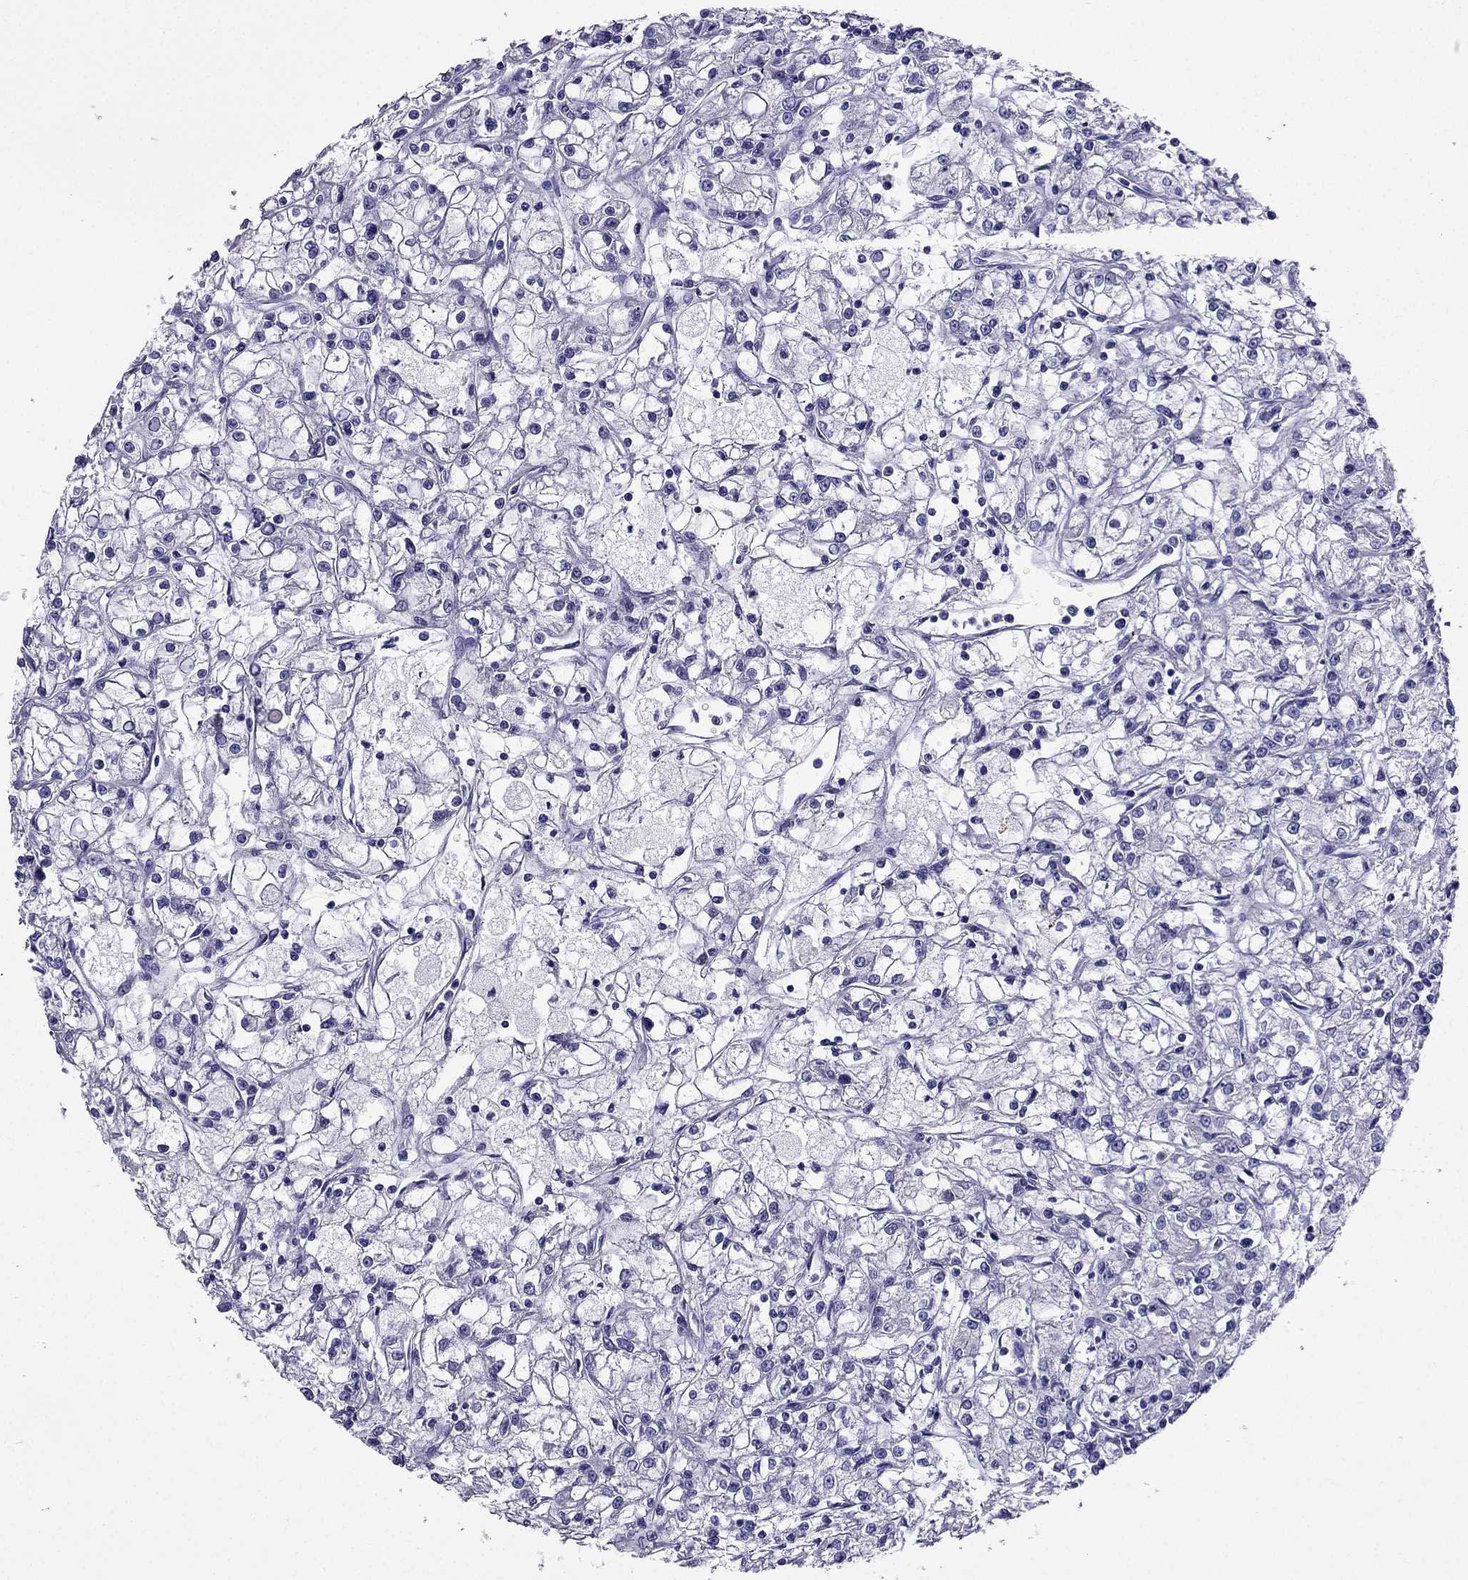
{"staining": {"intensity": "negative", "quantity": "none", "location": "none"}, "tissue": "renal cancer", "cell_type": "Tumor cells", "image_type": "cancer", "snomed": [{"axis": "morphology", "description": "Adenocarcinoma, NOS"}, {"axis": "topography", "description": "Kidney"}], "caption": "Immunohistochemistry of adenocarcinoma (renal) exhibits no staining in tumor cells.", "gene": "ZNF541", "patient": {"sex": "female", "age": 59}}